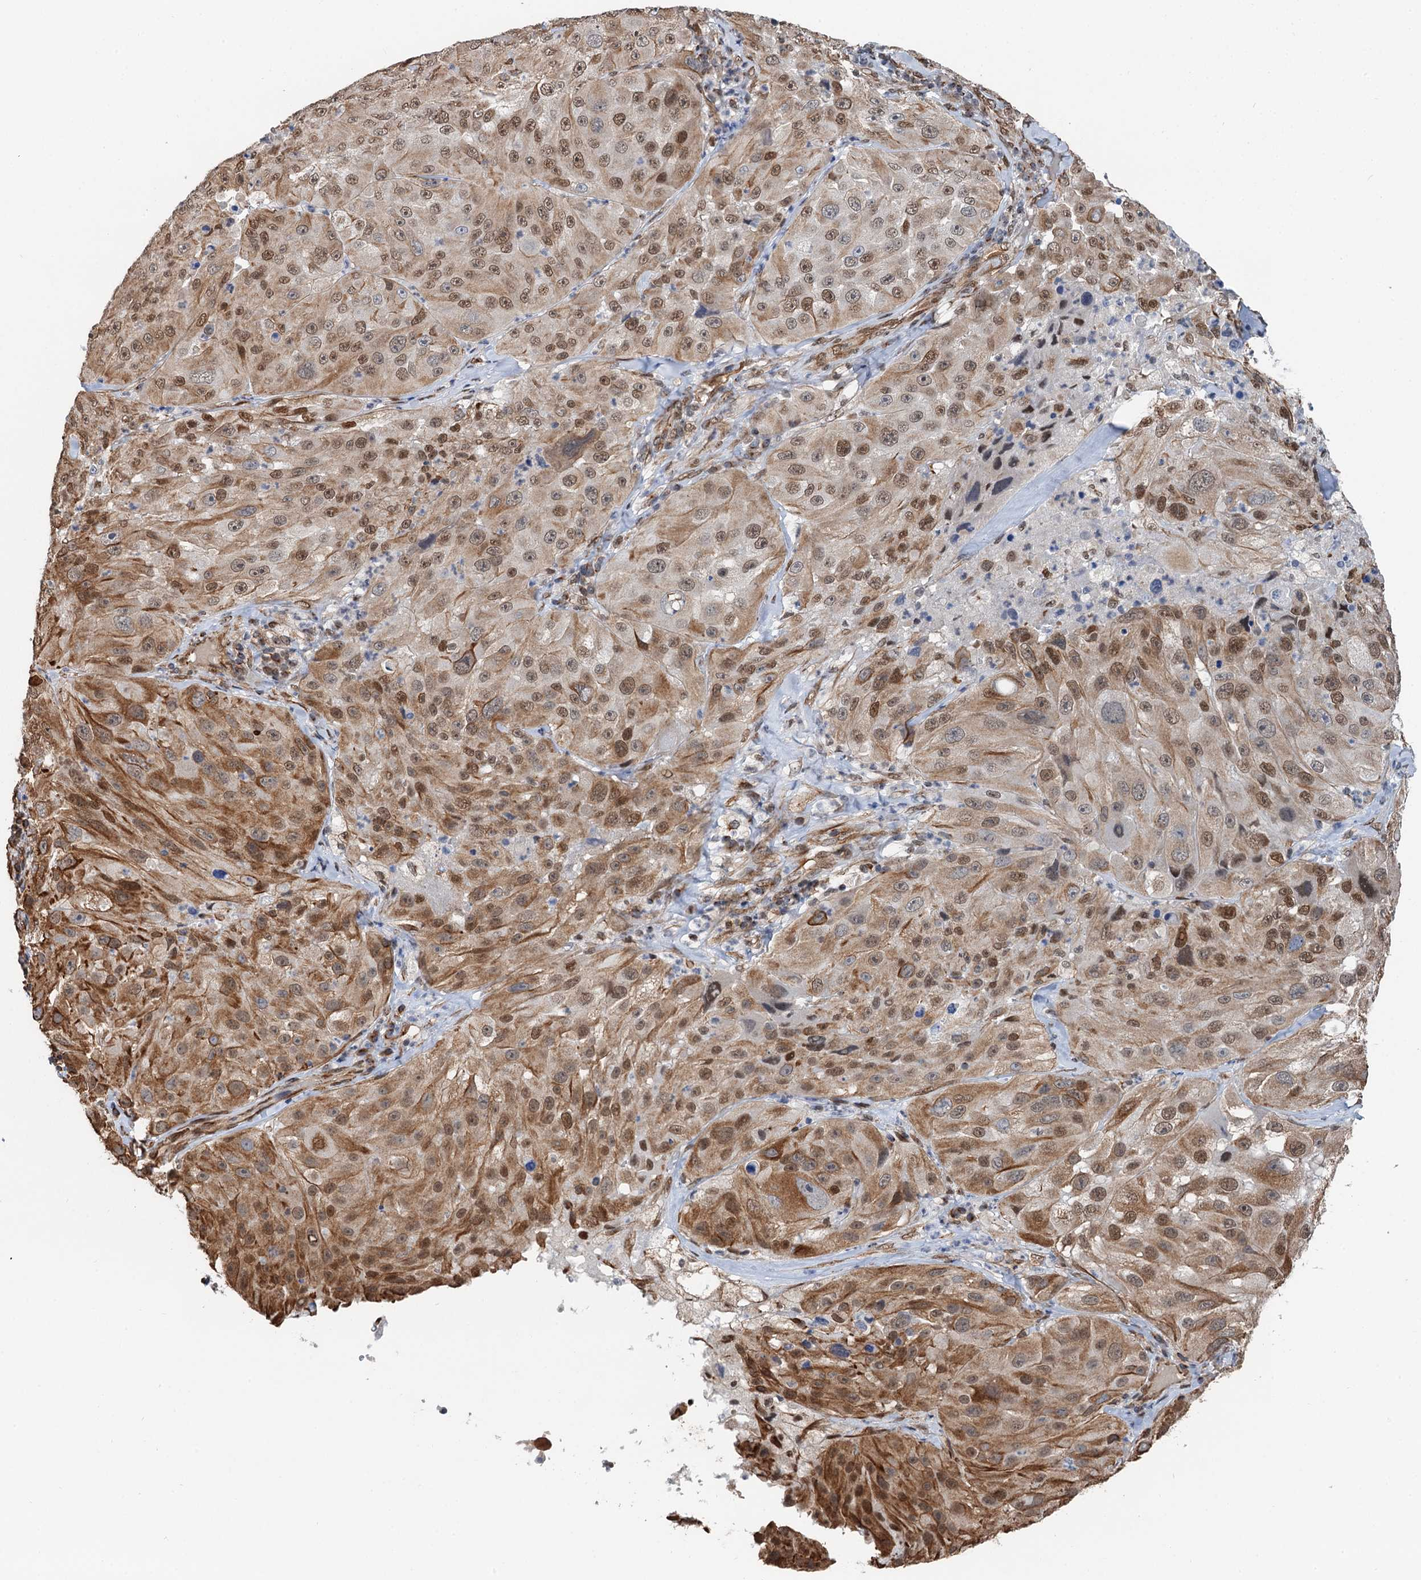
{"staining": {"intensity": "moderate", "quantity": ">75%", "location": "cytoplasmic/membranous,nuclear"}, "tissue": "melanoma", "cell_type": "Tumor cells", "image_type": "cancer", "snomed": [{"axis": "morphology", "description": "Malignant melanoma, Metastatic site"}, {"axis": "topography", "description": "Lymph node"}], "caption": "Immunohistochemistry image of malignant melanoma (metastatic site) stained for a protein (brown), which shows medium levels of moderate cytoplasmic/membranous and nuclear positivity in approximately >75% of tumor cells.", "gene": "CFDP1", "patient": {"sex": "male", "age": 62}}